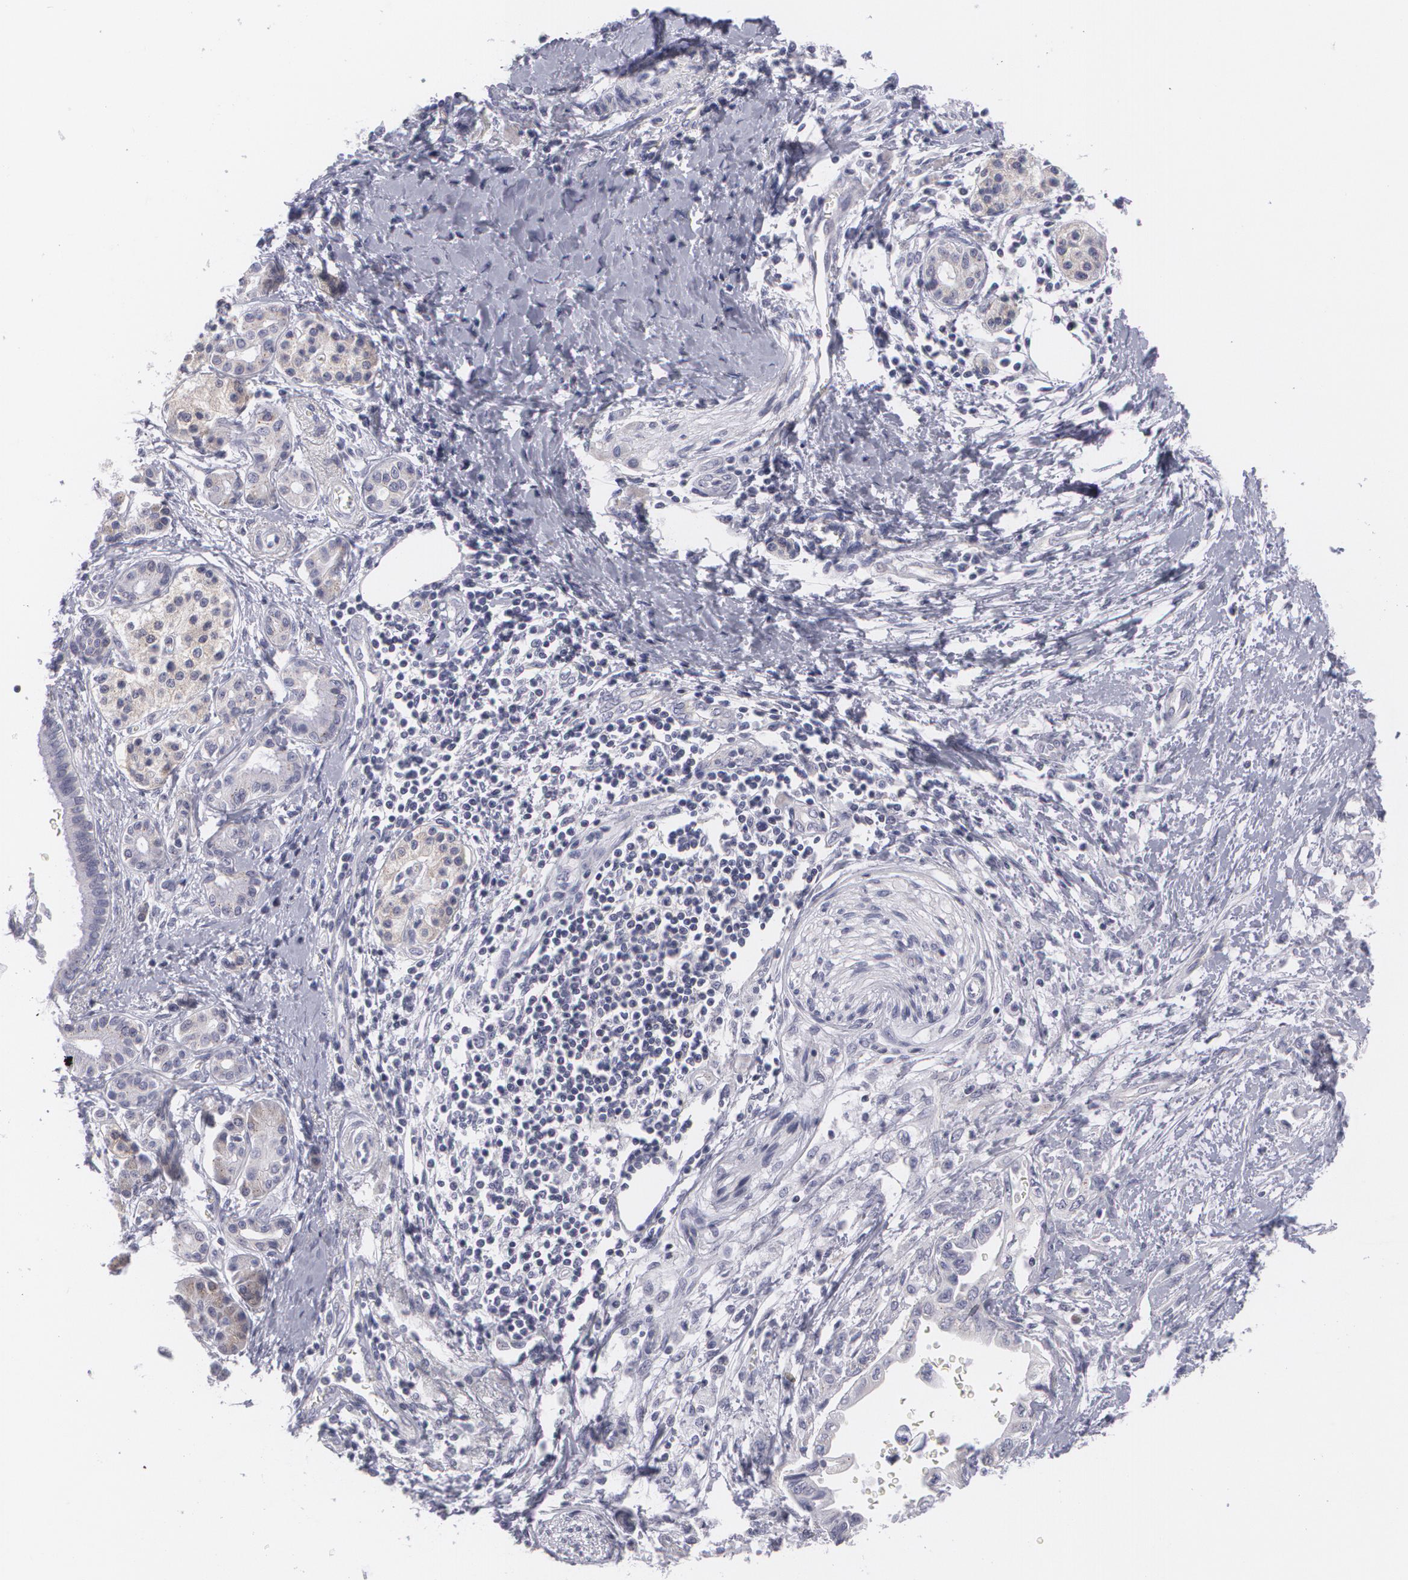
{"staining": {"intensity": "negative", "quantity": "none", "location": "none"}, "tissue": "pancreatic cancer", "cell_type": "Tumor cells", "image_type": "cancer", "snomed": [{"axis": "morphology", "description": "Adenocarcinoma, NOS"}, {"axis": "topography", "description": "Pancreas"}], "caption": "High power microscopy photomicrograph of an immunohistochemistry (IHC) photomicrograph of pancreatic adenocarcinoma, revealing no significant staining in tumor cells.", "gene": "MBNL3", "patient": {"sex": "female", "age": 66}}